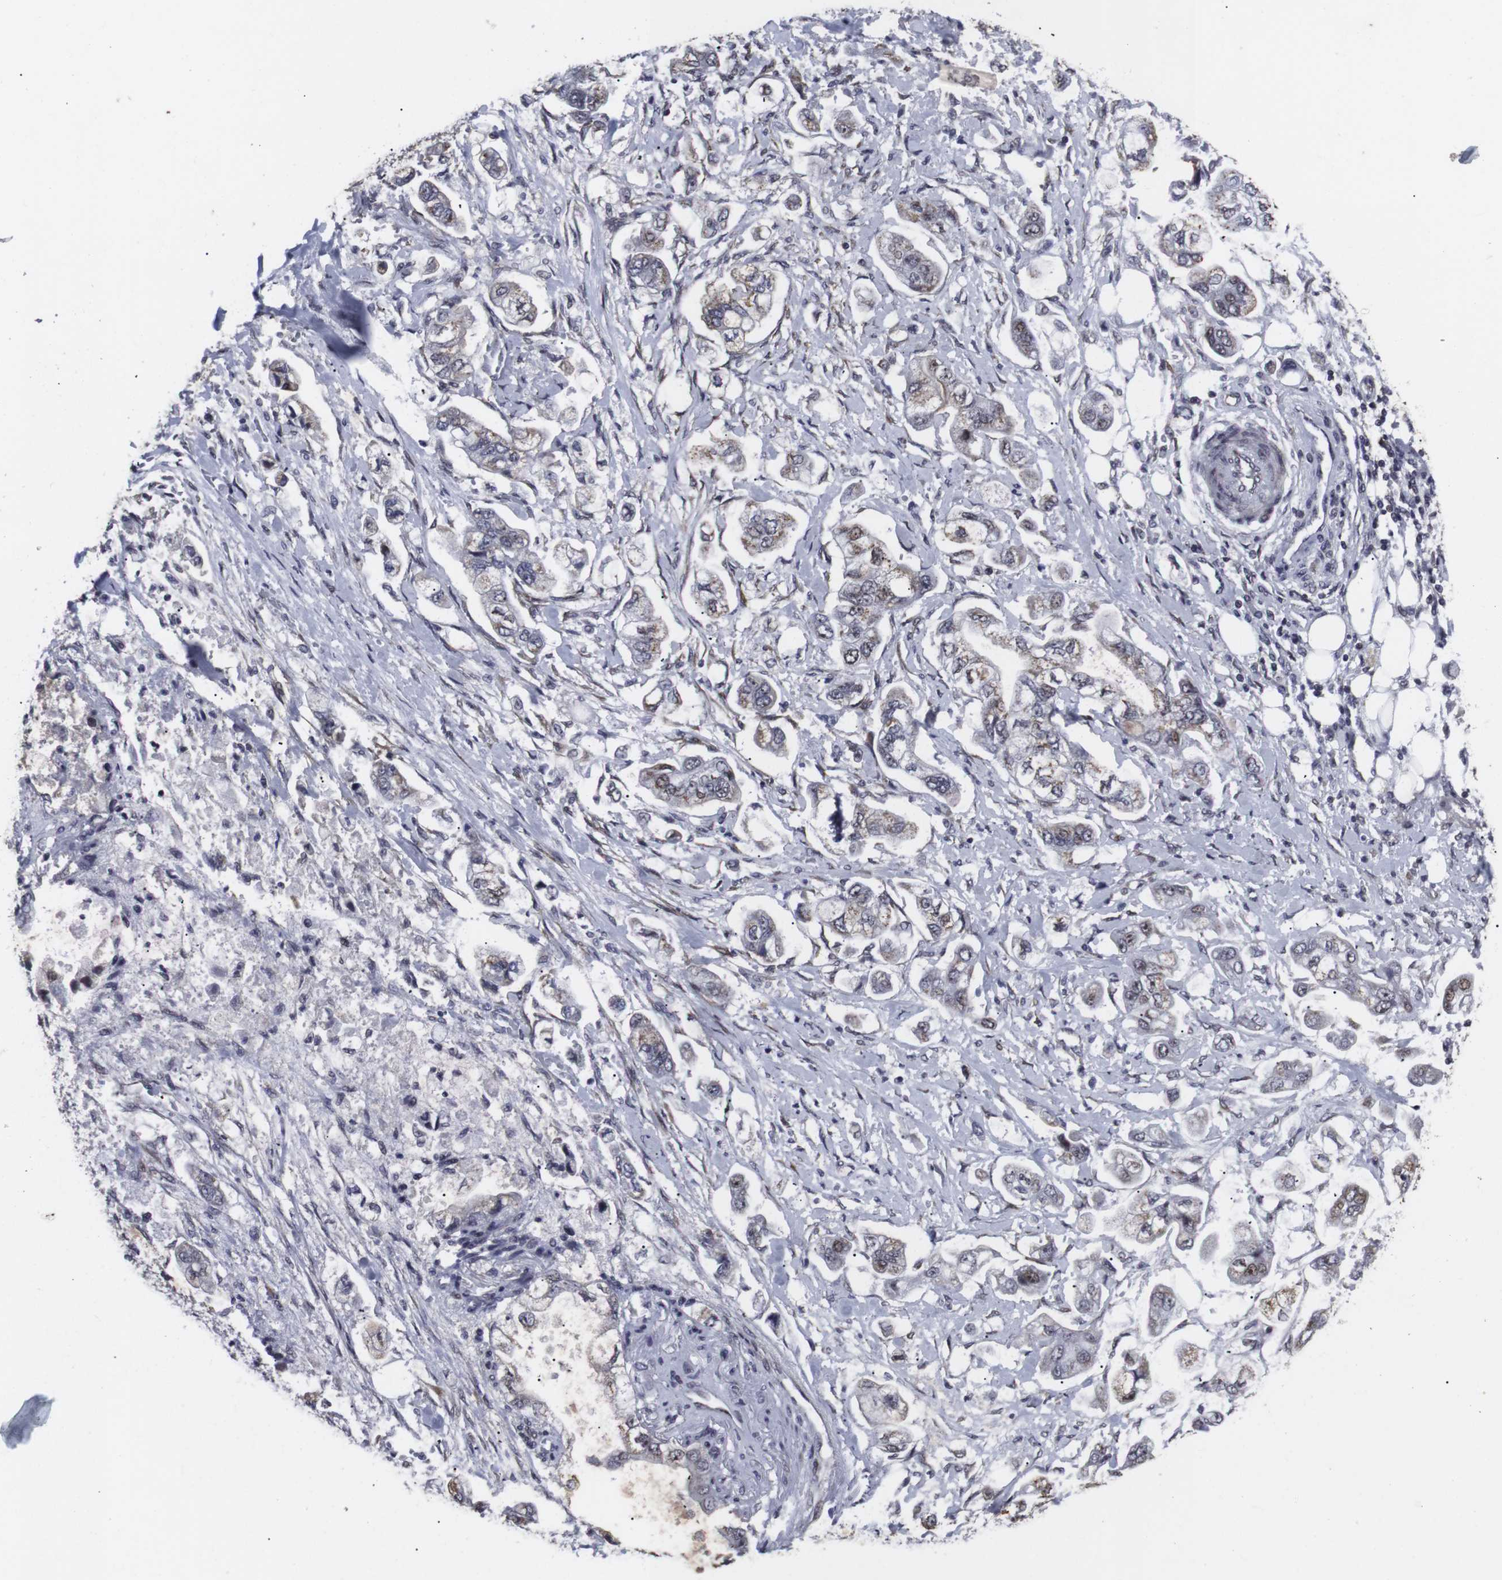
{"staining": {"intensity": "weak", "quantity": "<25%", "location": "nuclear"}, "tissue": "stomach cancer", "cell_type": "Tumor cells", "image_type": "cancer", "snomed": [{"axis": "morphology", "description": "Adenocarcinoma, NOS"}, {"axis": "topography", "description": "Stomach"}], "caption": "The histopathology image shows no significant expression in tumor cells of stomach adenocarcinoma. (DAB immunohistochemistry (IHC) visualized using brightfield microscopy, high magnification).", "gene": "MLH1", "patient": {"sex": "male", "age": 62}}